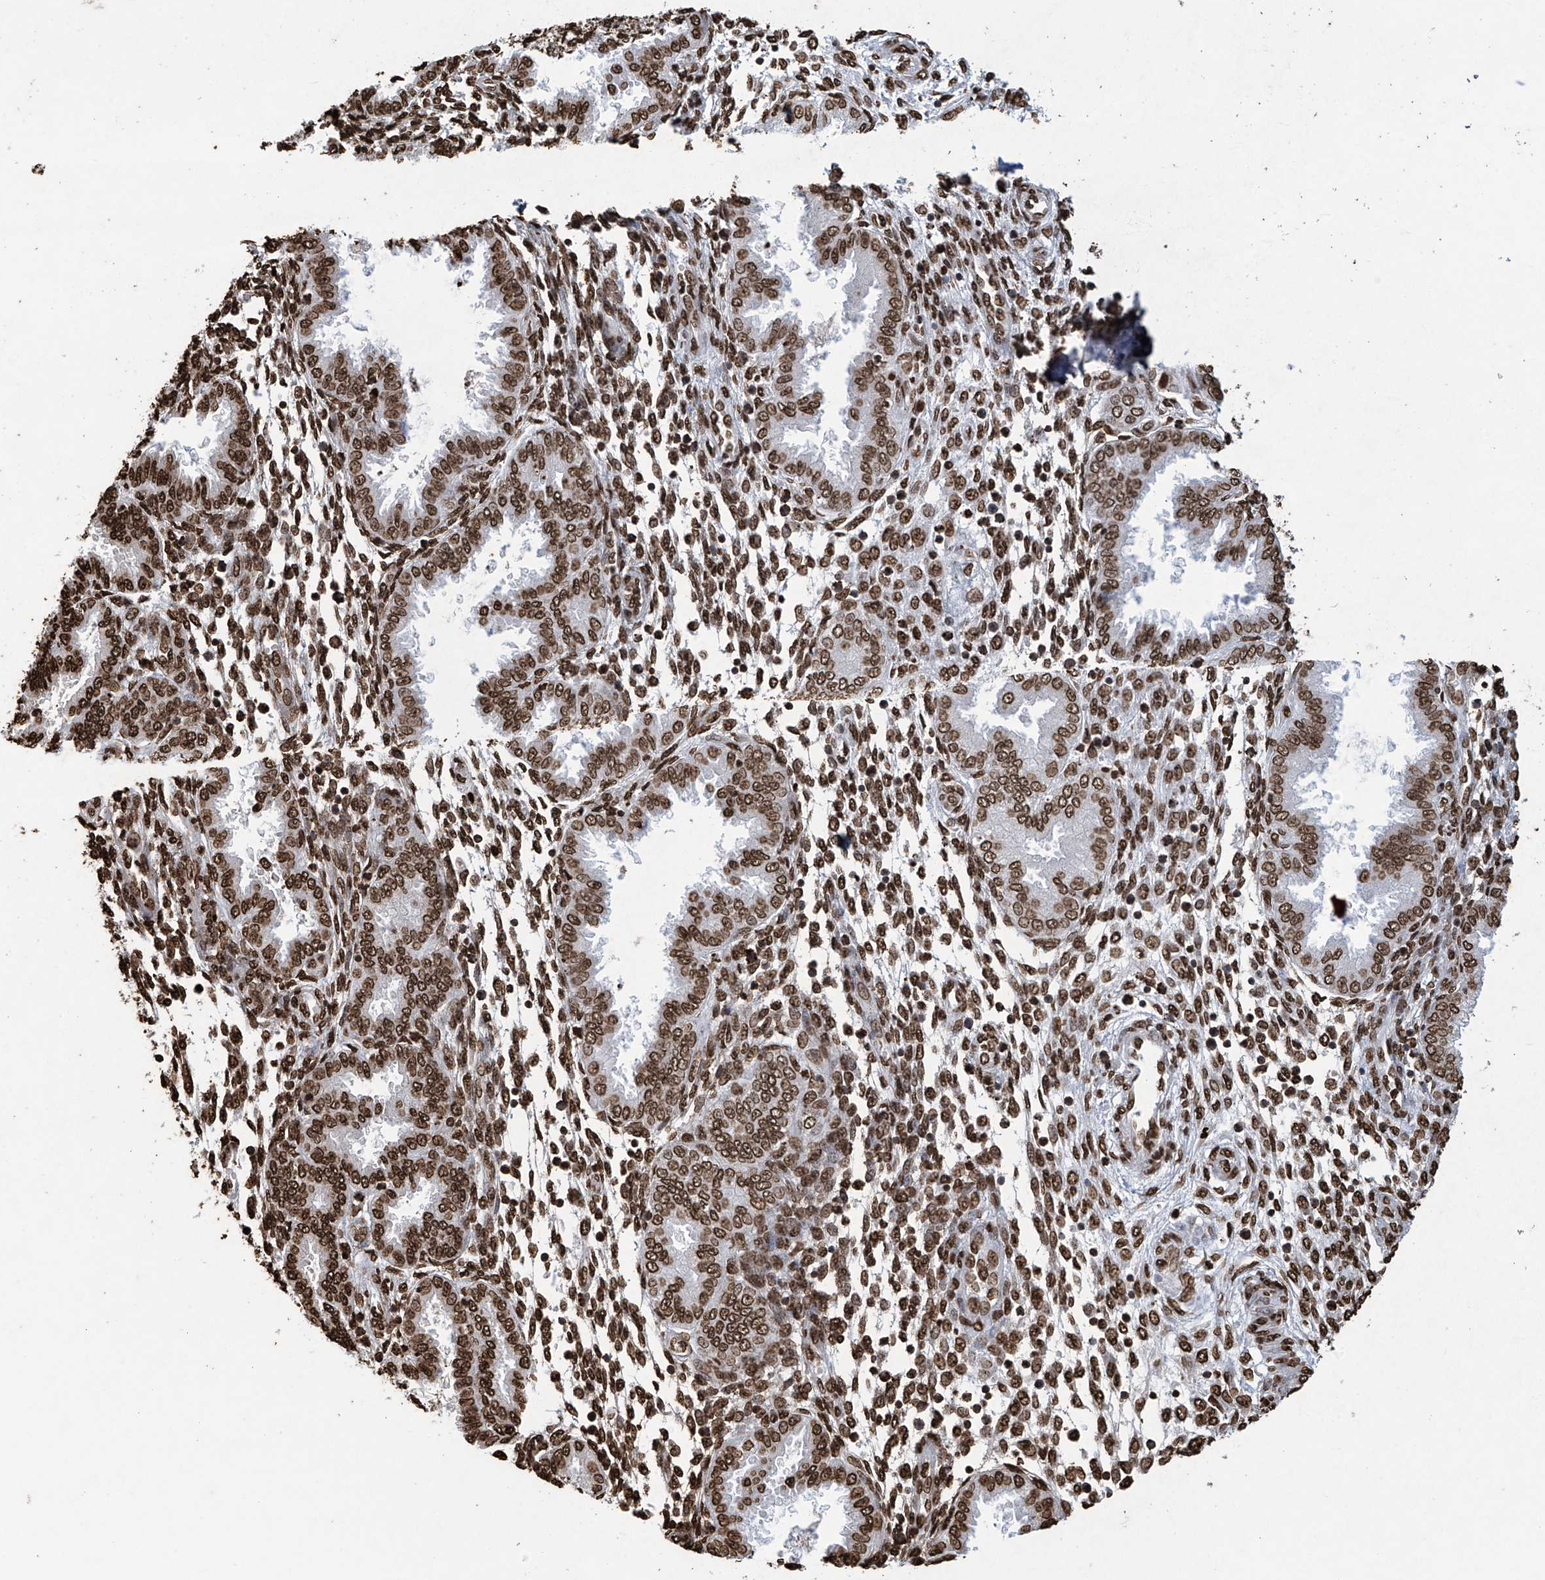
{"staining": {"intensity": "strong", "quantity": ">75%", "location": "nuclear"}, "tissue": "endometrium", "cell_type": "Cells in endometrial stroma", "image_type": "normal", "snomed": [{"axis": "morphology", "description": "Normal tissue, NOS"}, {"axis": "topography", "description": "Endometrium"}], "caption": "Immunohistochemical staining of unremarkable human endometrium displays >75% levels of strong nuclear protein staining in approximately >75% of cells in endometrial stroma. Using DAB (3,3'-diaminobenzidine) (brown) and hematoxylin (blue) stains, captured at high magnification using brightfield microscopy.", "gene": "H3", "patient": {"sex": "female", "age": 33}}